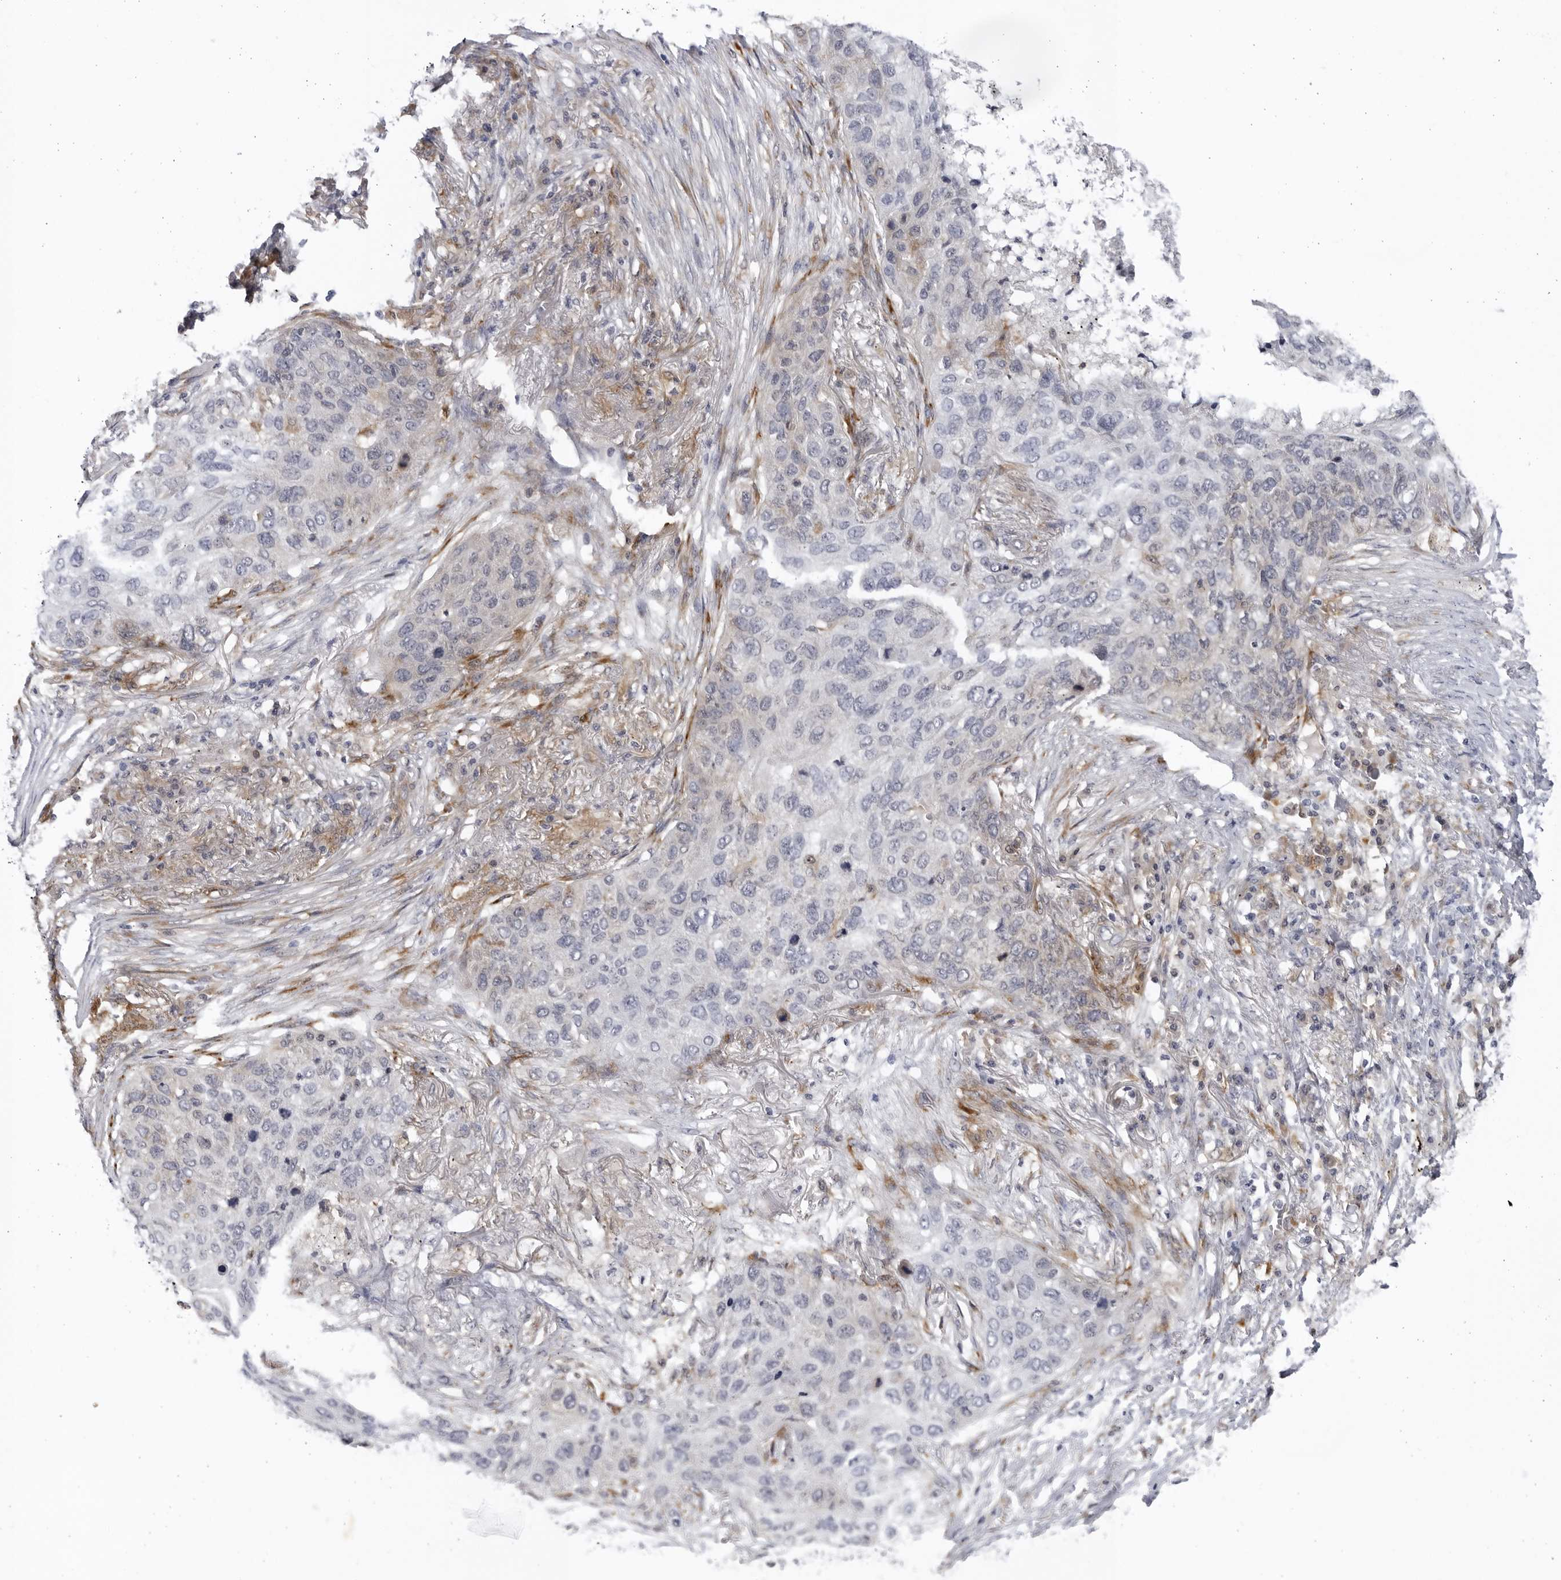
{"staining": {"intensity": "negative", "quantity": "none", "location": "none"}, "tissue": "lung cancer", "cell_type": "Tumor cells", "image_type": "cancer", "snomed": [{"axis": "morphology", "description": "Squamous cell carcinoma, NOS"}, {"axis": "topography", "description": "Lung"}], "caption": "Lung squamous cell carcinoma stained for a protein using IHC shows no positivity tumor cells.", "gene": "BMP2K", "patient": {"sex": "female", "age": 63}}